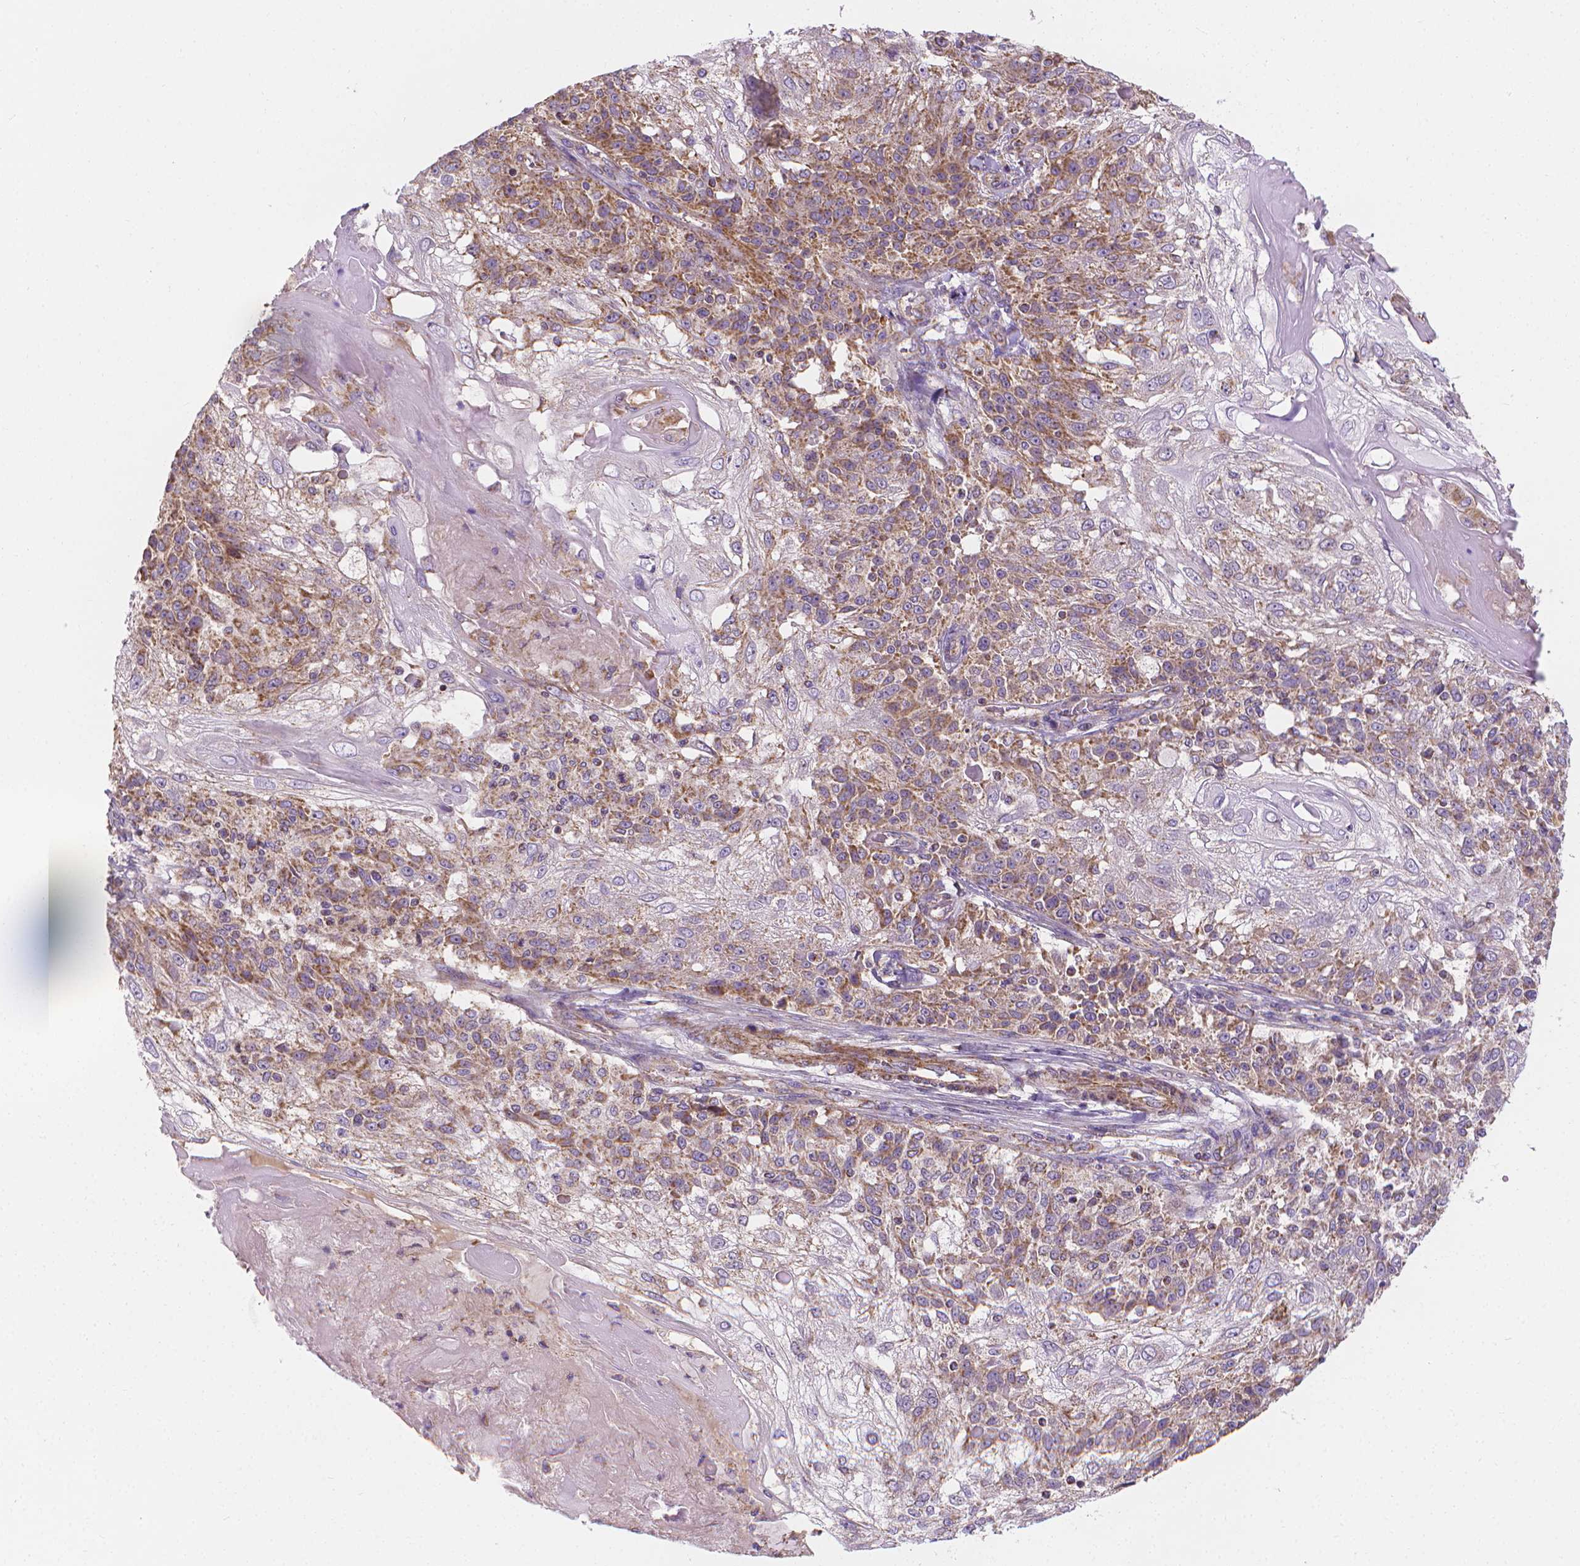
{"staining": {"intensity": "moderate", "quantity": "25%-75%", "location": "cytoplasmic/membranous"}, "tissue": "skin cancer", "cell_type": "Tumor cells", "image_type": "cancer", "snomed": [{"axis": "morphology", "description": "Normal tissue, NOS"}, {"axis": "morphology", "description": "Squamous cell carcinoma, NOS"}, {"axis": "topography", "description": "Skin"}], "caption": "Approximately 25%-75% of tumor cells in human skin cancer show moderate cytoplasmic/membranous protein staining as visualized by brown immunohistochemical staining.", "gene": "SNCAIP", "patient": {"sex": "female", "age": 83}}